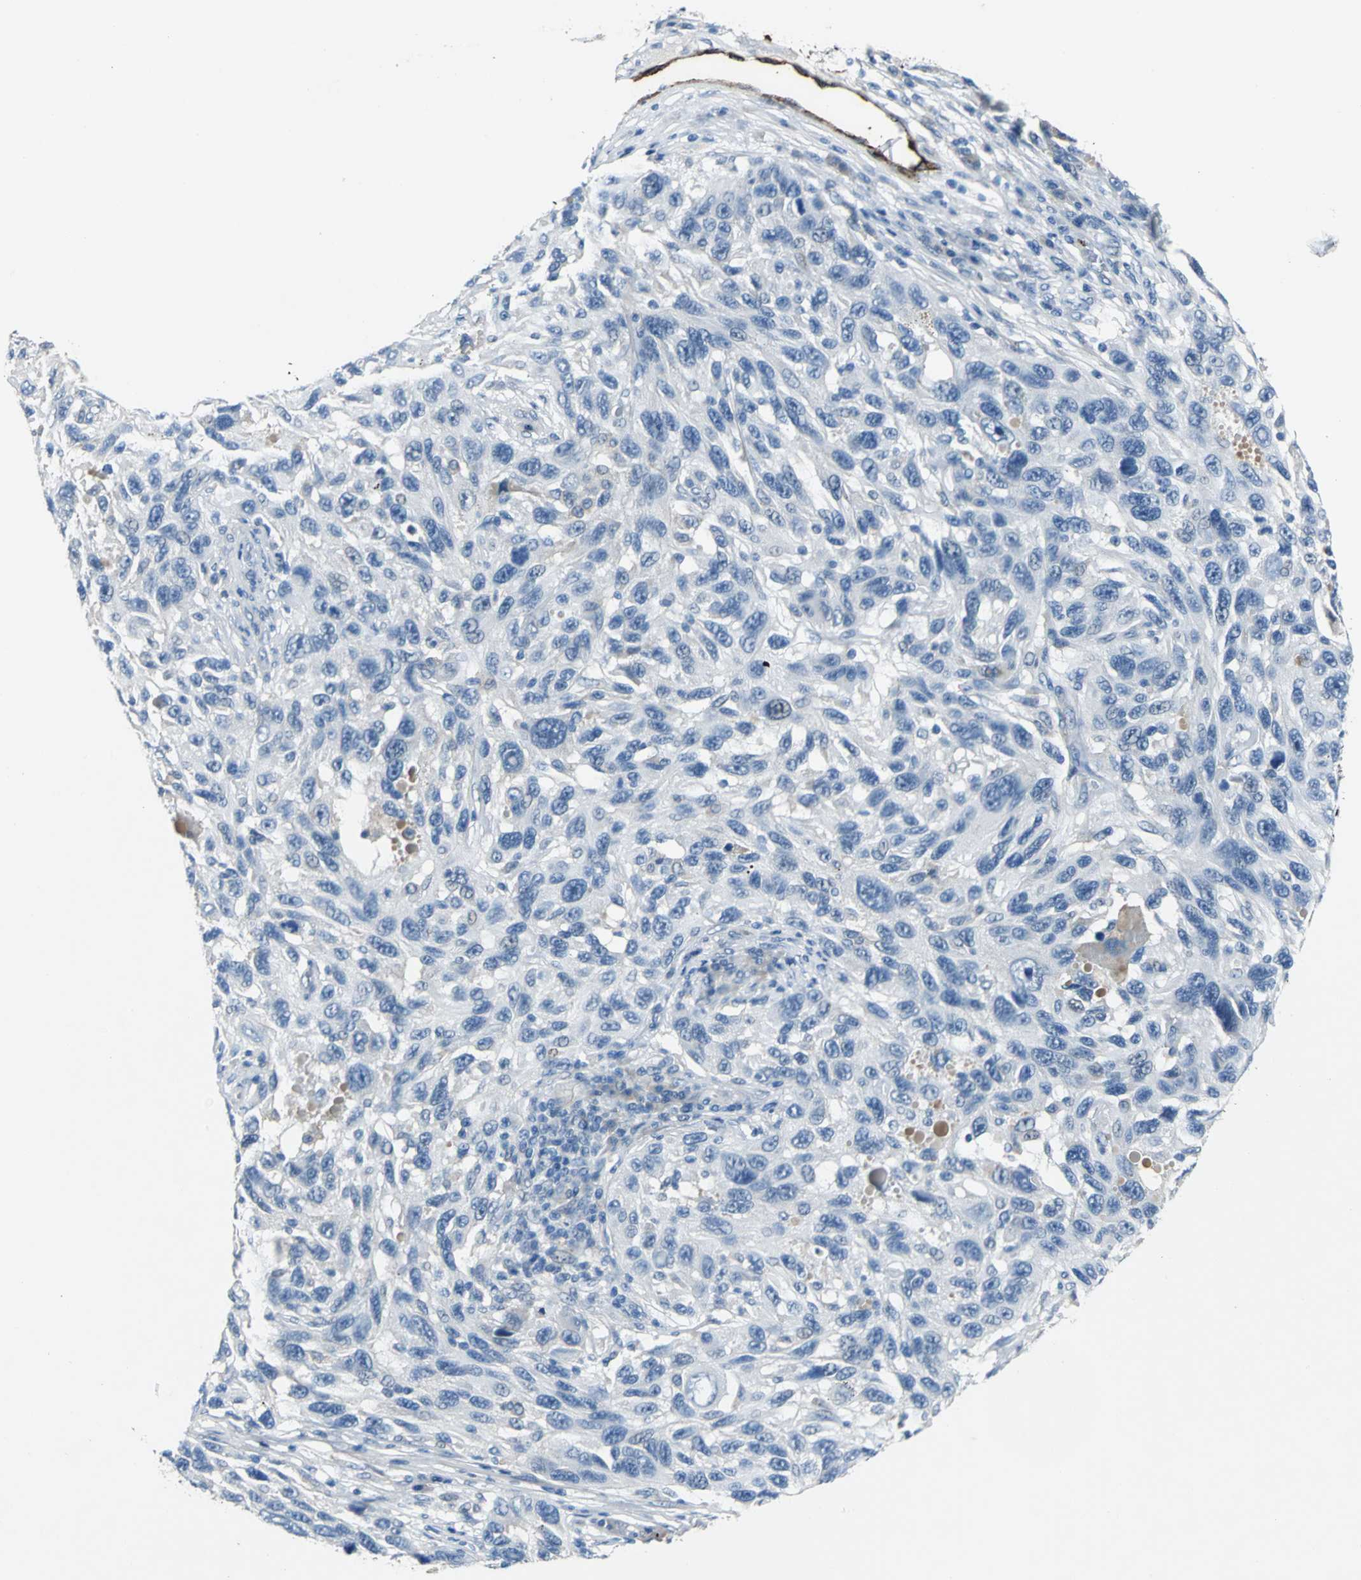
{"staining": {"intensity": "negative", "quantity": "none", "location": "none"}, "tissue": "melanoma", "cell_type": "Tumor cells", "image_type": "cancer", "snomed": [{"axis": "morphology", "description": "Malignant melanoma, NOS"}, {"axis": "topography", "description": "Skin"}], "caption": "The micrograph shows no staining of tumor cells in malignant melanoma.", "gene": "SELP", "patient": {"sex": "male", "age": 53}}